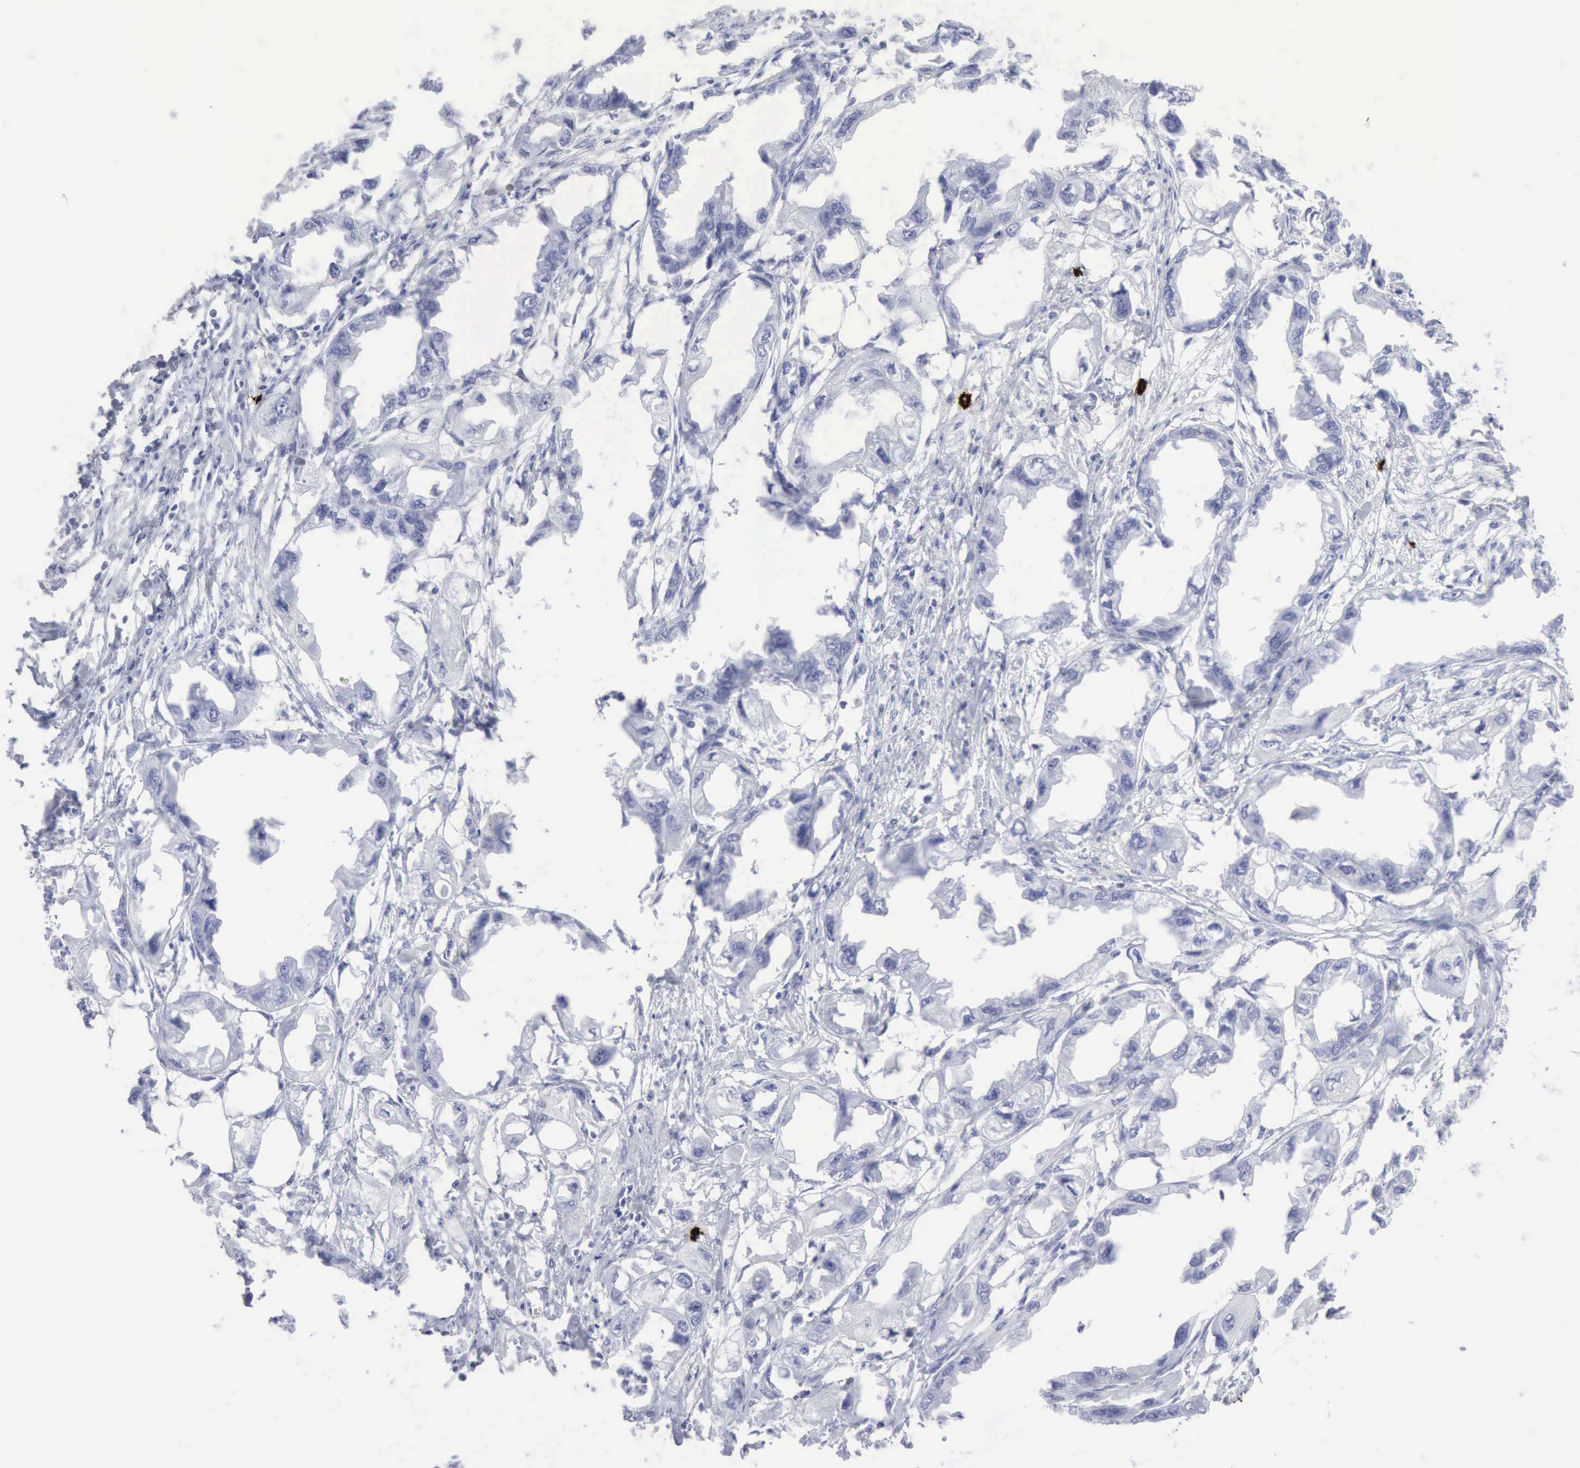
{"staining": {"intensity": "negative", "quantity": "none", "location": "none"}, "tissue": "endometrial cancer", "cell_type": "Tumor cells", "image_type": "cancer", "snomed": [{"axis": "morphology", "description": "Adenocarcinoma, NOS"}, {"axis": "topography", "description": "Endometrium"}], "caption": "High power microscopy image of an IHC micrograph of endometrial cancer (adenocarcinoma), revealing no significant positivity in tumor cells.", "gene": "CMA1", "patient": {"sex": "female", "age": 67}}